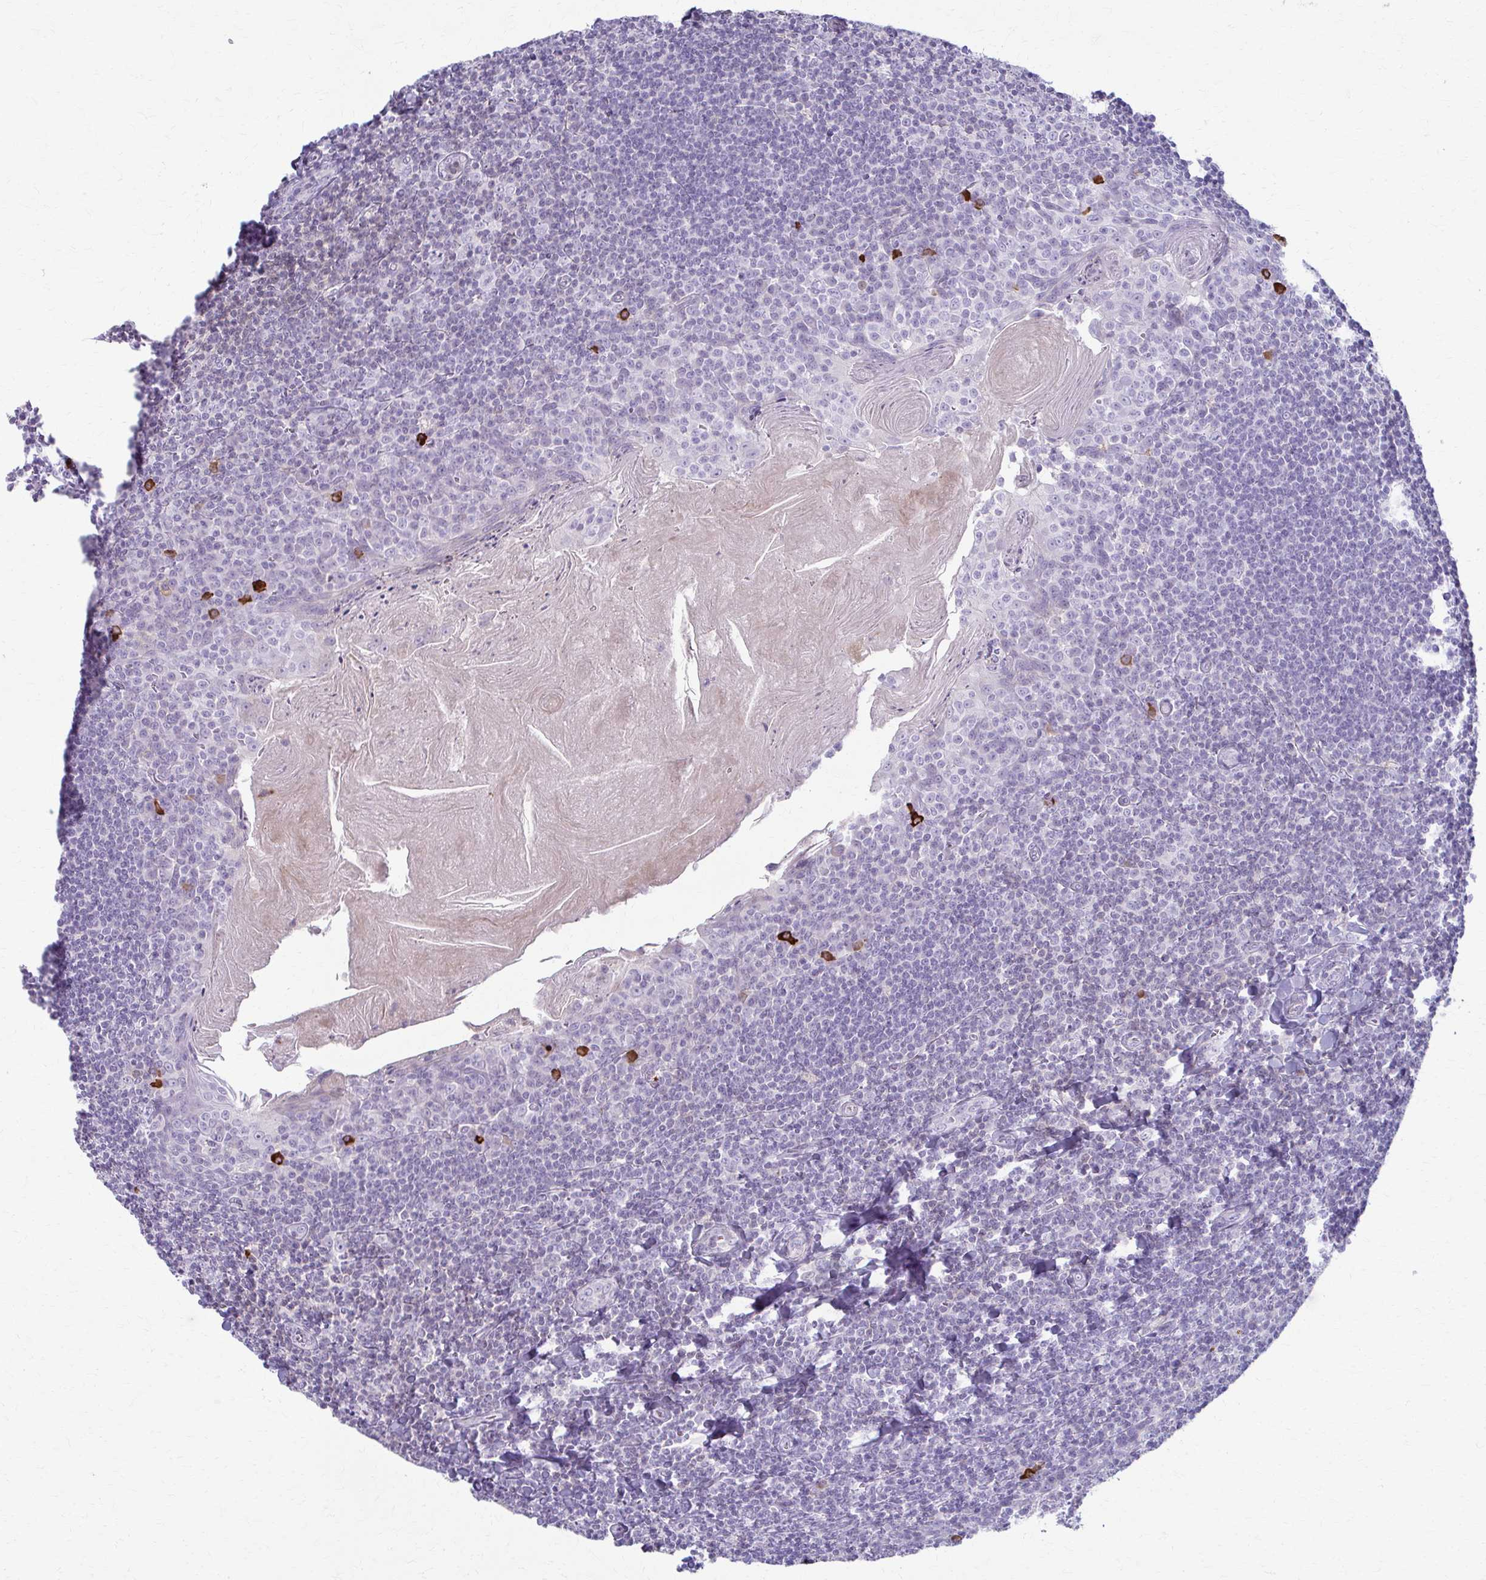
{"staining": {"intensity": "negative", "quantity": "none", "location": "none"}, "tissue": "tonsil", "cell_type": "Germinal center cells", "image_type": "normal", "snomed": [{"axis": "morphology", "description": "Normal tissue, NOS"}, {"axis": "topography", "description": "Tonsil"}], "caption": "The immunohistochemistry (IHC) micrograph has no significant expression in germinal center cells of tonsil.", "gene": "LDLRAP1", "patient": {"sex": "male", "age": 27}}